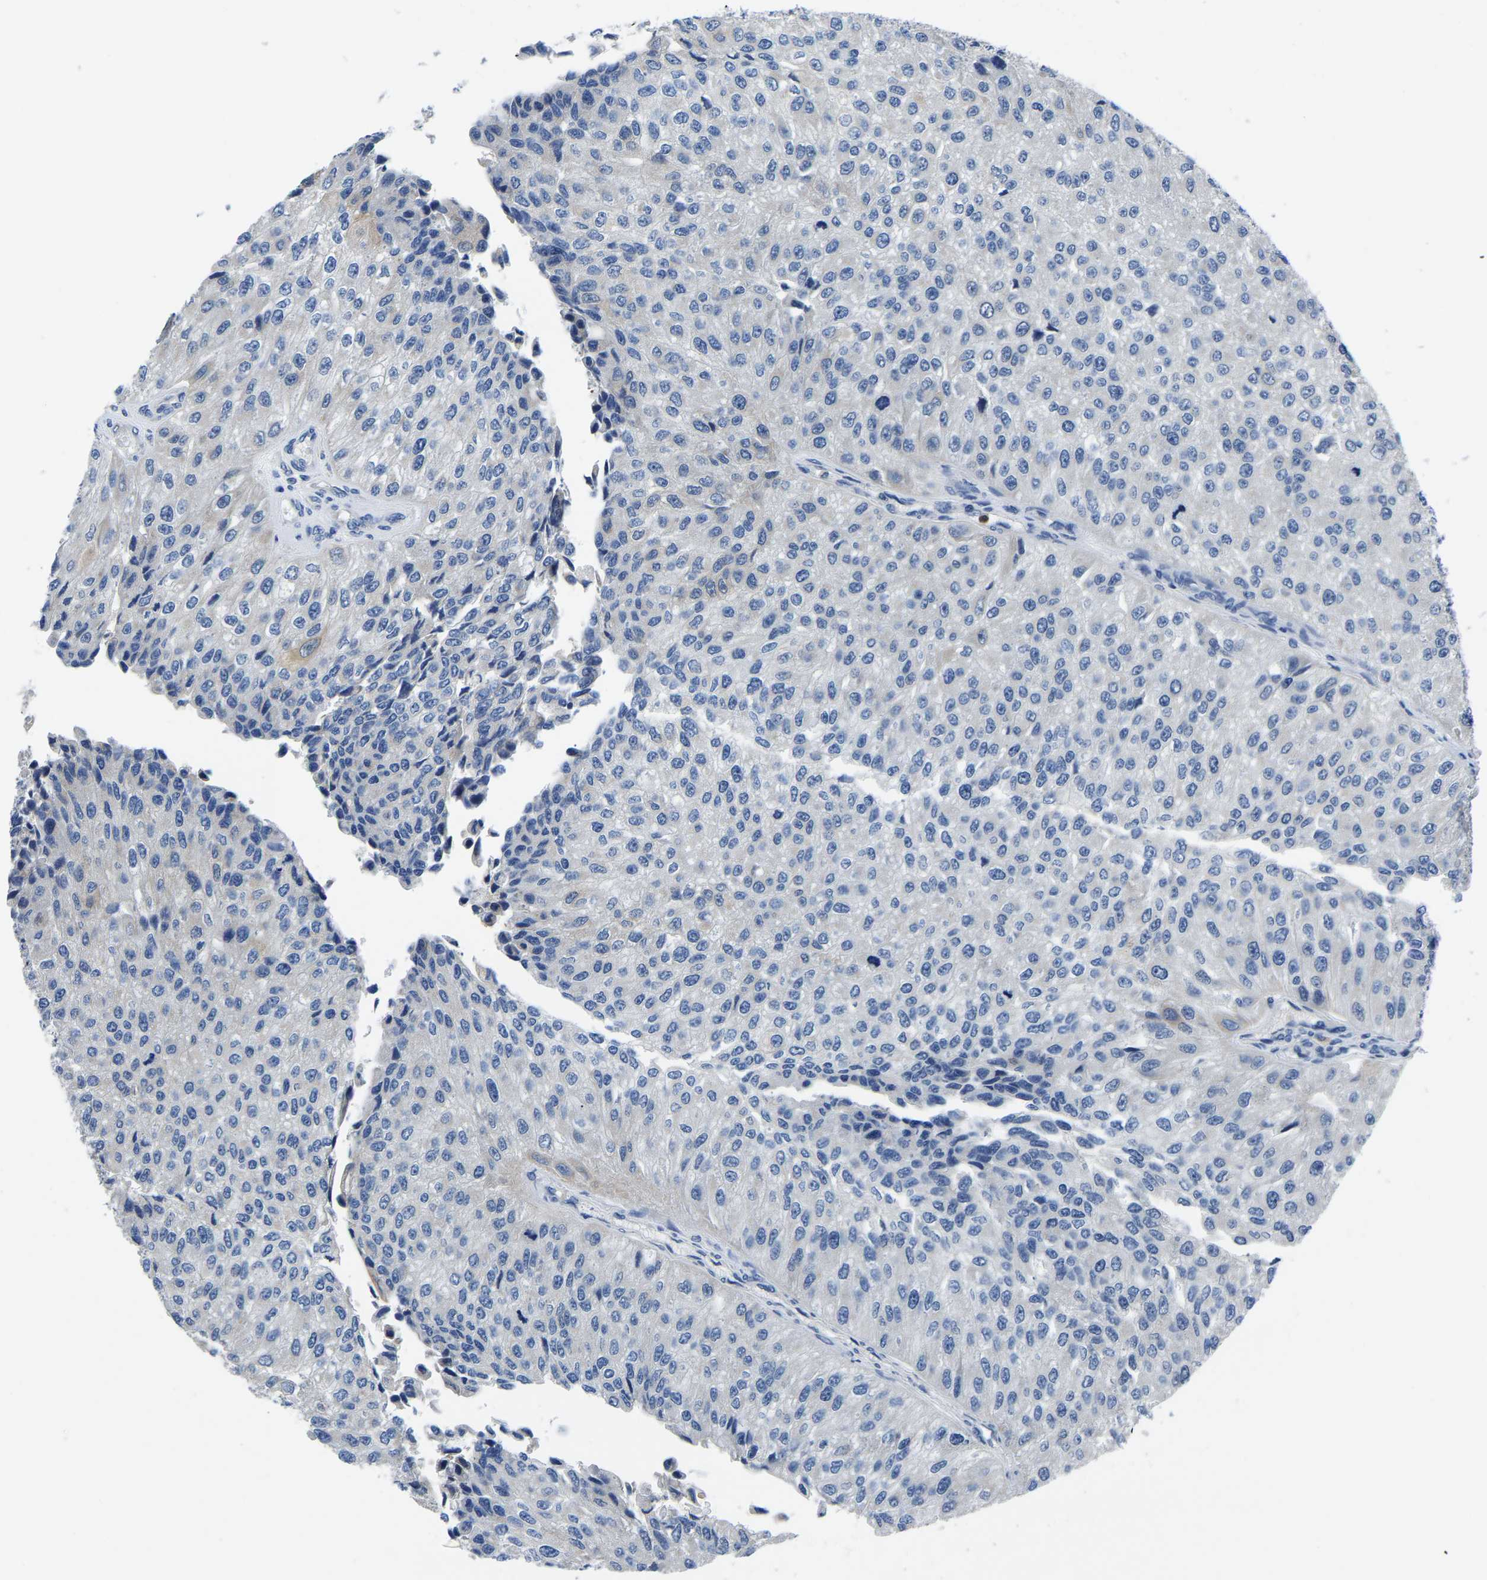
{"staining": {"intensity": "negative", "quantity": "none", "location": "none"}, "tissue": "urothelial cancer", "cell_type": "Tumor cells", "image_type": "cancer", "snomed": [{"axis": "morphology", "description": "Urothelial carcinoma, High grade"}, {"axis": "topography", "description": "Kidney"}, {"axis": "topography", "description": "Urinary bladder"}], "caption": "The photomicrograph displays no significant positivity in tumor cells of urothelial carcinoma (high-grade). (Stains: DAB IHC with hematoxylin counter stain, Microscopy: brightfield microscopy at high magnification).", "gene": "TOR1B", "patient": {"sex": "male", "age": 77}}